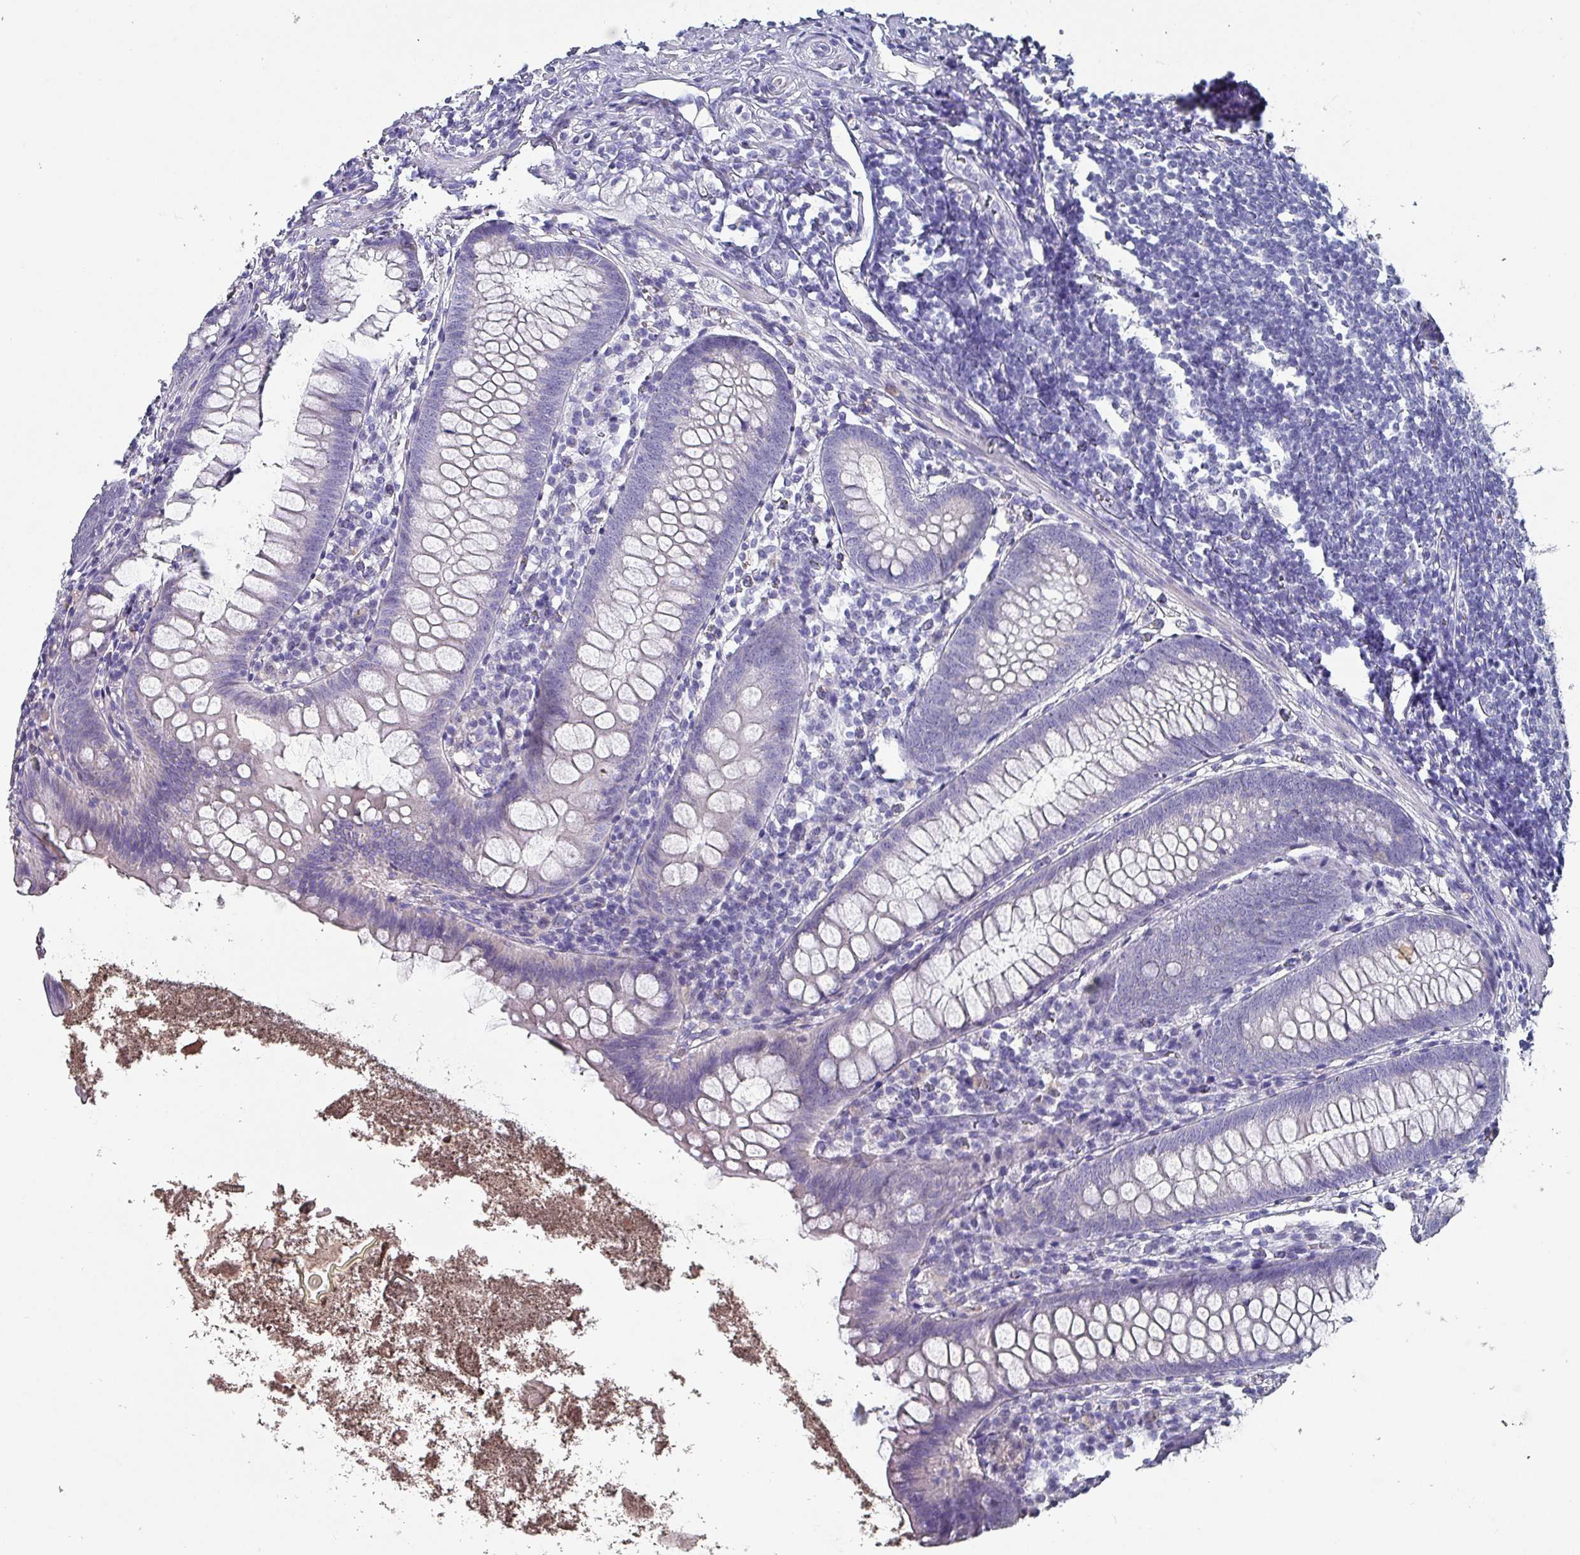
{"staining": {"intensity": "negative", "quantity": "none", "location": "none"}, "tissue": "appendix", "cell_type": "Glandular cells", "image_type": "normal", "snomed": [{"axis": "morphology", "description": "Normal tissue, NOS"}, {"axis": "topography", "description": "Appendix"}], "caption": "Glandular cells are negative for brown protein staining in unremarkable appendix. The staining was performed using DAB (3,3'-diaminobenzidine) to visualize the protein expression in brown, while the nuclei were stained in blue with hematoxylin (Magnification: 20x).", "gene": "INS", "patient": {"sex": "female", "age": 51}}